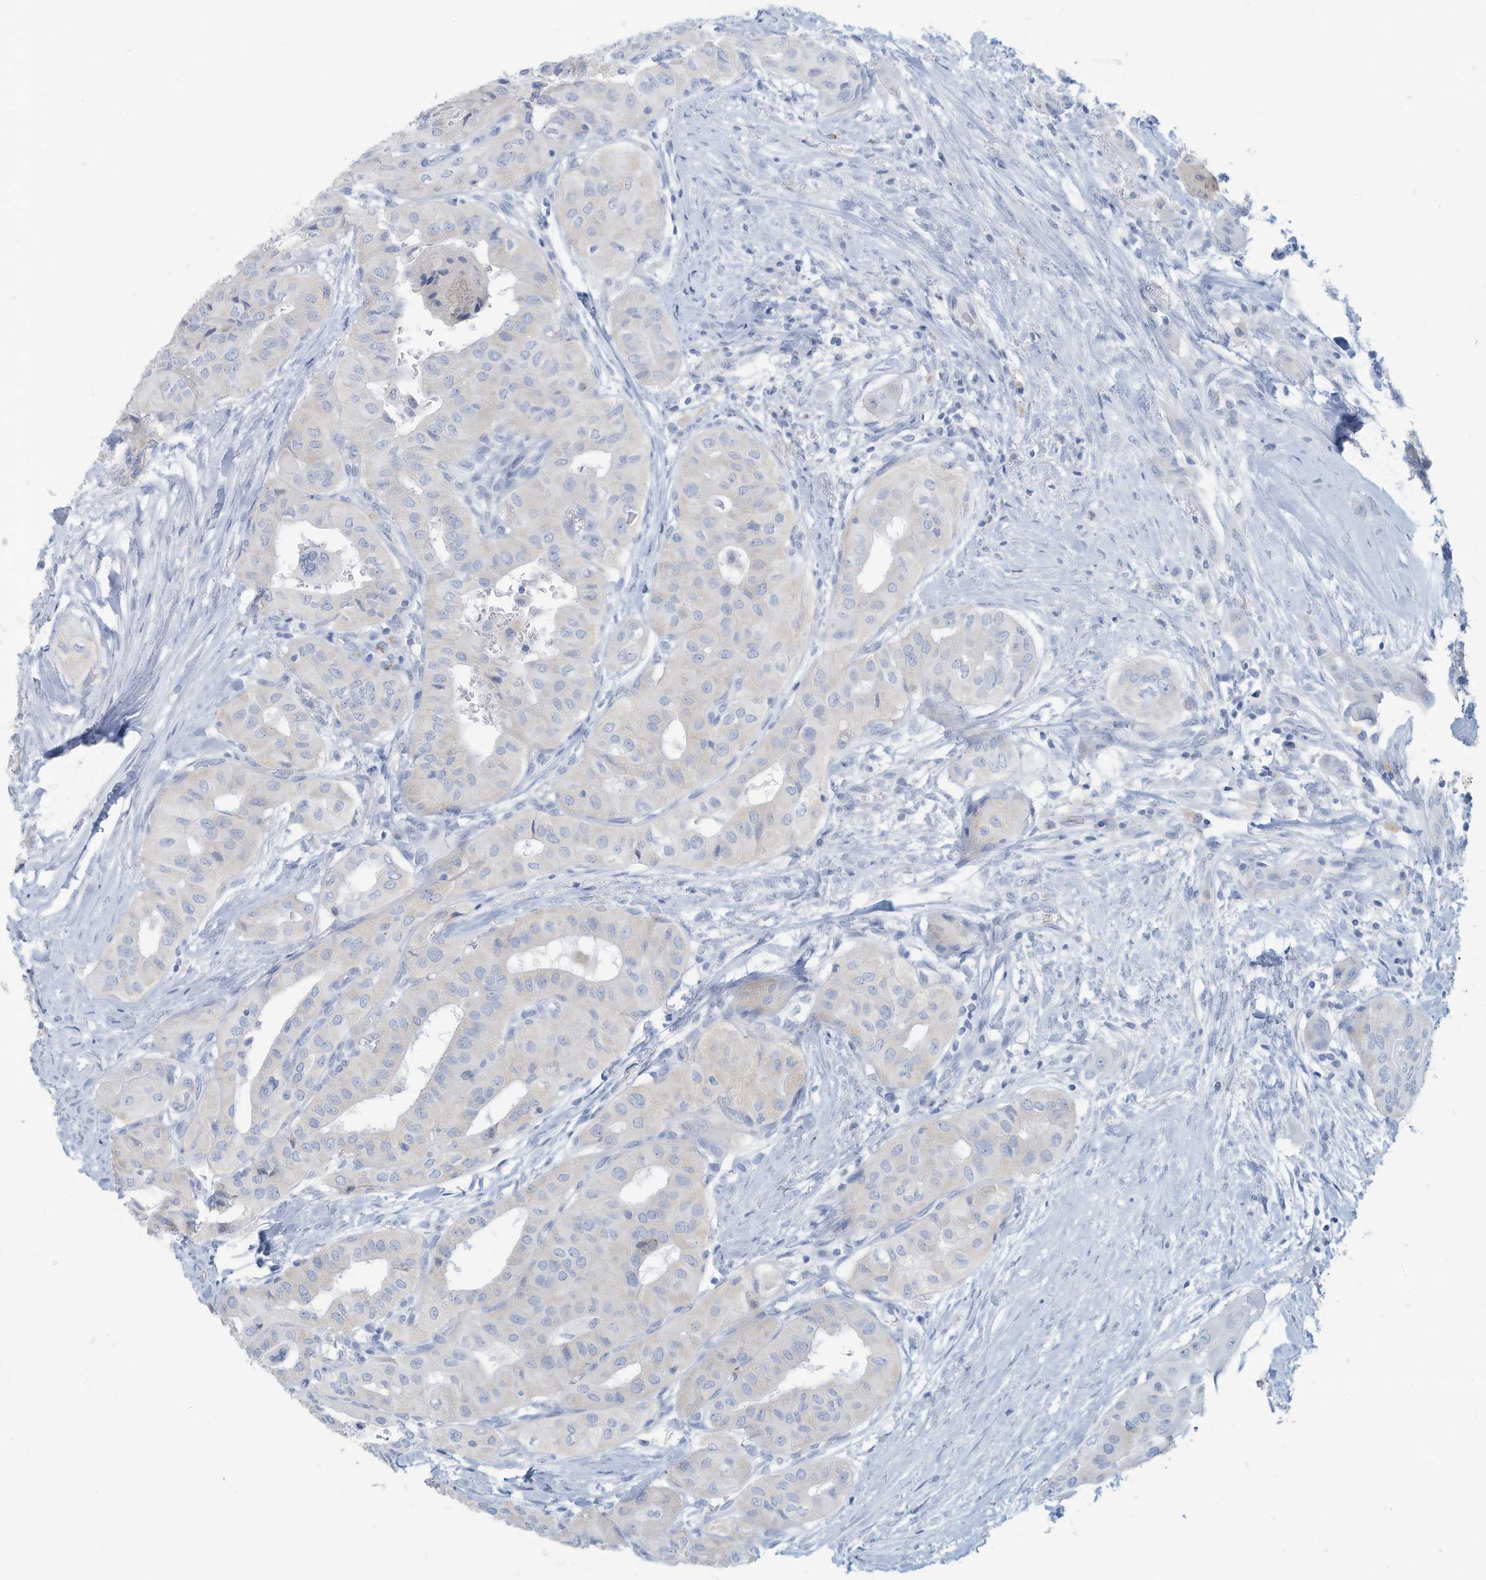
{"staining": {"intensity": "negative", "quantity": "none", "location": "none"}, "tissue": "thyroid cancer", "cell_type": "Tumor cells", "image_type": "cancer", "snomed": [{"axis": "morphology", "description": "Papillary adenocarcinoma, NOS"}, {"axis": "topography", "description": "Thyroid gland"}], "caption": "This is an immunohistochemistry (IHC) micrograph of papillary adenocarcinoma (thyroid). There is no positivity in tumor cells.", "gene": "ERI2", "patient": {"sex": "female", "age": 59}}